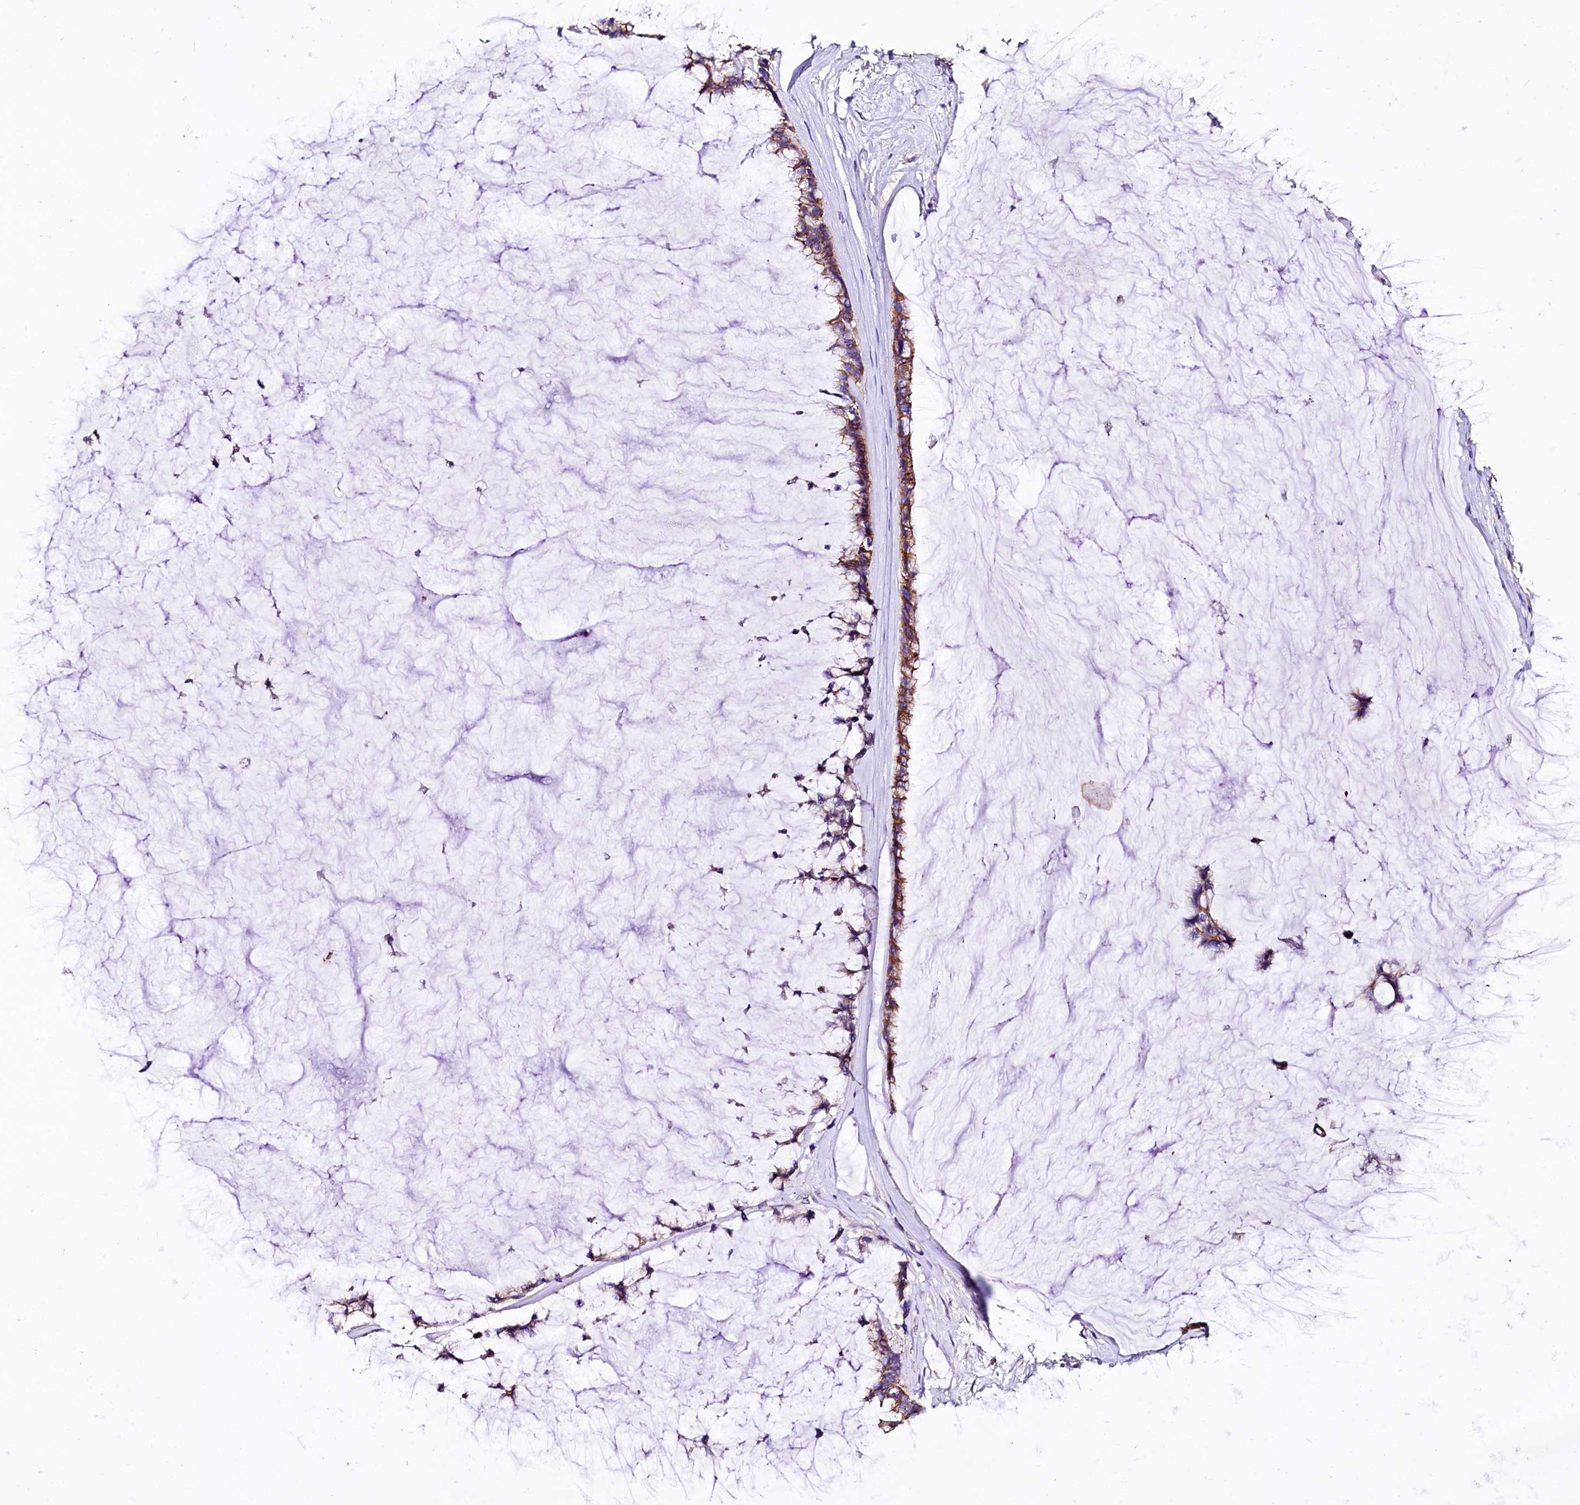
{"staining": {"intensity": "strong", "quantity": ">75%", "location": "cytoplasmic/membranous"}, "tissue": "ovarian cancer", "cell_type": "Tumor cells", "image_type": "cancer", "snomed": [{"axis": "morphology", "description": "Cystadenocarcinoma, mucinous, NOS"}, {"axis": "topography", "description": "Ovary"}], "caption": "Ovarian cancer tissue reveals strong cytoplasmic/membranous expression in about >75% of tumor cells, visualized by immunohistochemistry. The staining was performed using DAB, with brown indicating positive protein expression. Nuclei are stained blue with hematoxylin.", "gene": "SACM1L", "patient": {"sex": "female", "age": 39}}